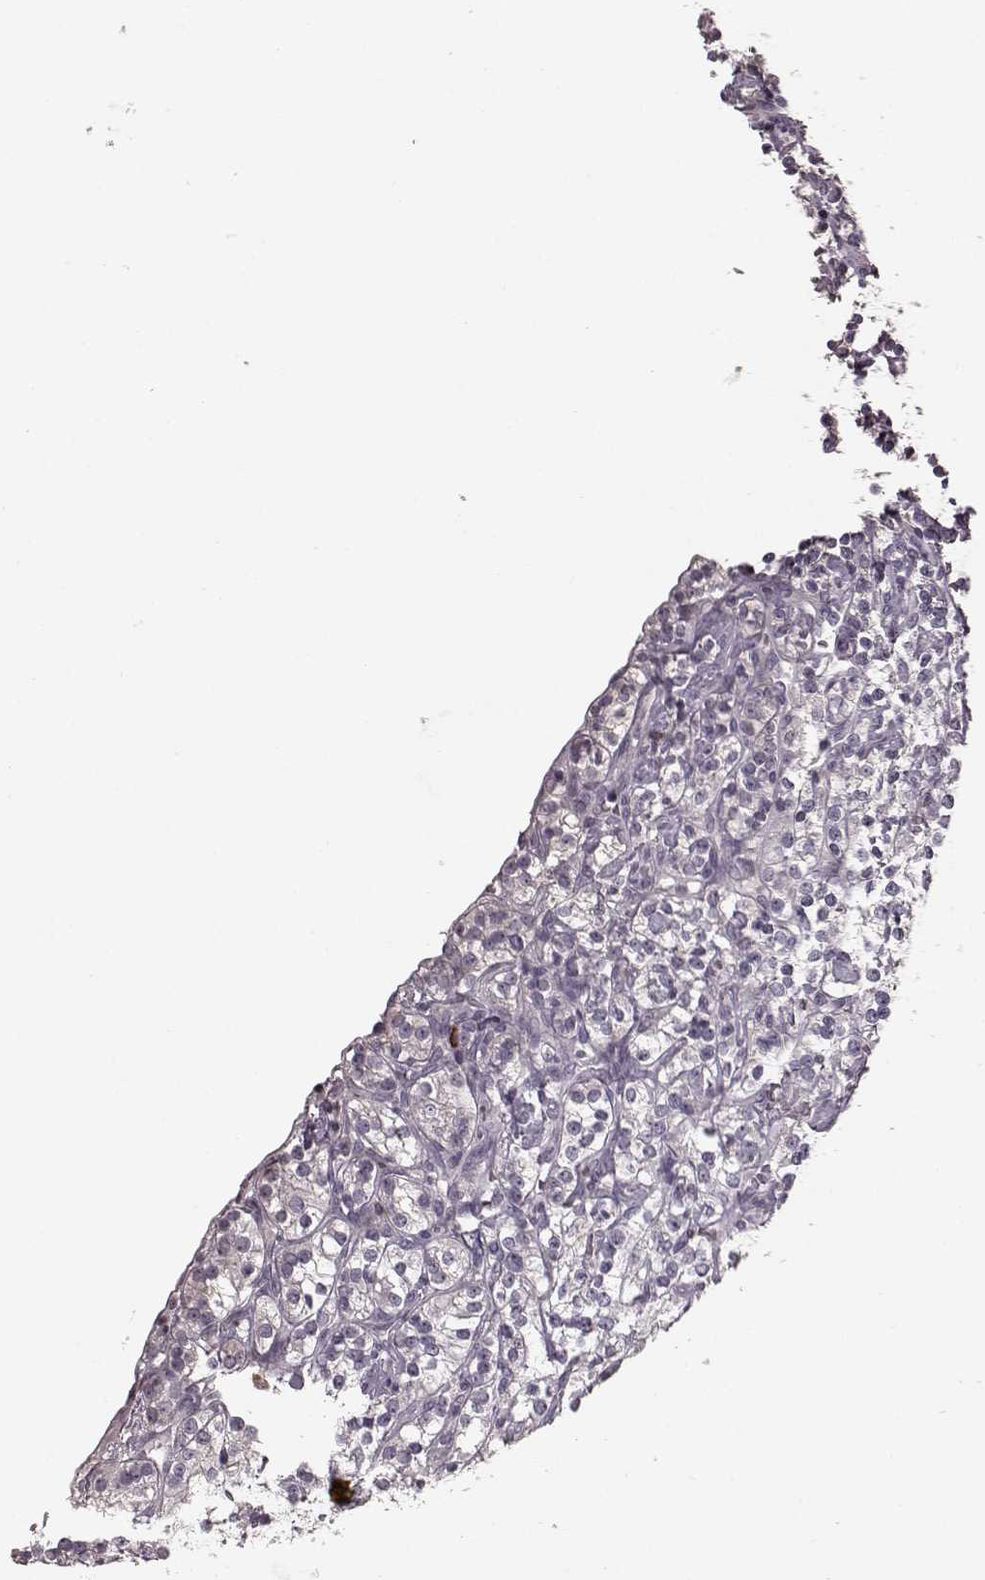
{"staining": {"intensity": "negative", "quantity": "none", "location": "none"}, "tissue": "renal cancer", "cell_type": "Tumor cells", "image_type": "cancer", "snomed": [{"axis": "morphology", "description": "Adenocarcinoma, NOS"}, {"axis": "topography", "description": "Kidney"}], "caption": "Immunohistochemistry image of neoplastic tissue: renal adenocarcinoma stained with DAB (3,3'-diaminobenzidine) reveals no significant protein positivity in tumor cells. (Immunohistochemistry, brightfield microscopy, high magnification).", "gene": "CD28", "patient": {"sex": "male", "age": 77}}